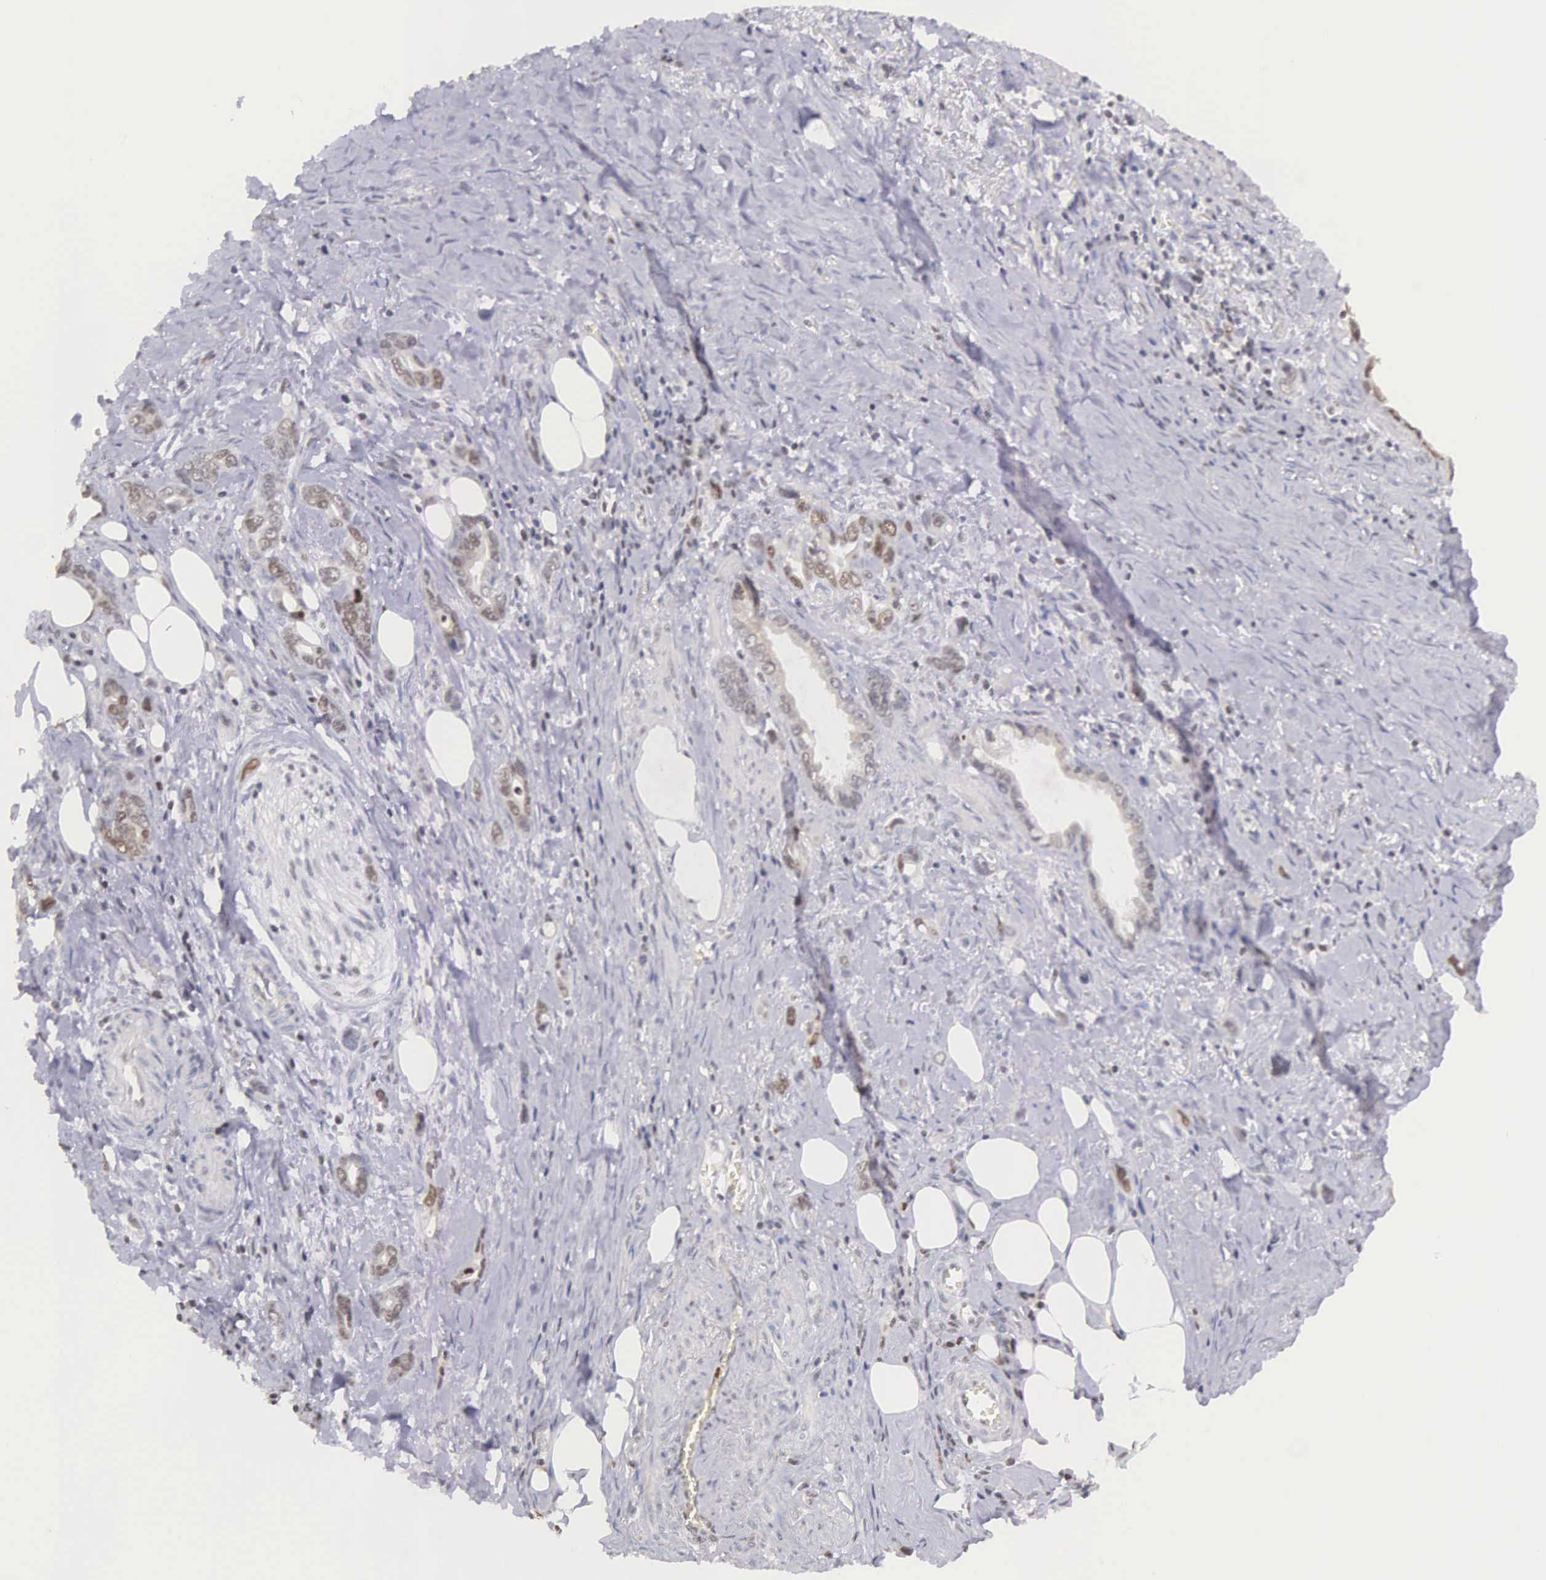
{"staining": {"intensity": "moderate", "quantity": "25%-75%", "location": "nuclear"}, "tissue": "stomach cancer", "cell_type": "Tumor cells", "image_type": "cancer", "snomed": [{"axis": "morphology", "description": "Adenocarcinoma, NOS"}, {"axis": "topography", "description": "Stomach"}], "caption": "Moderate nuclear protein expression is identified in about 25%-75% of tumor cells in stomach adenocarcinoma.", "gene": "VRK1", "patient": {"sex": "male", "age": 78}}